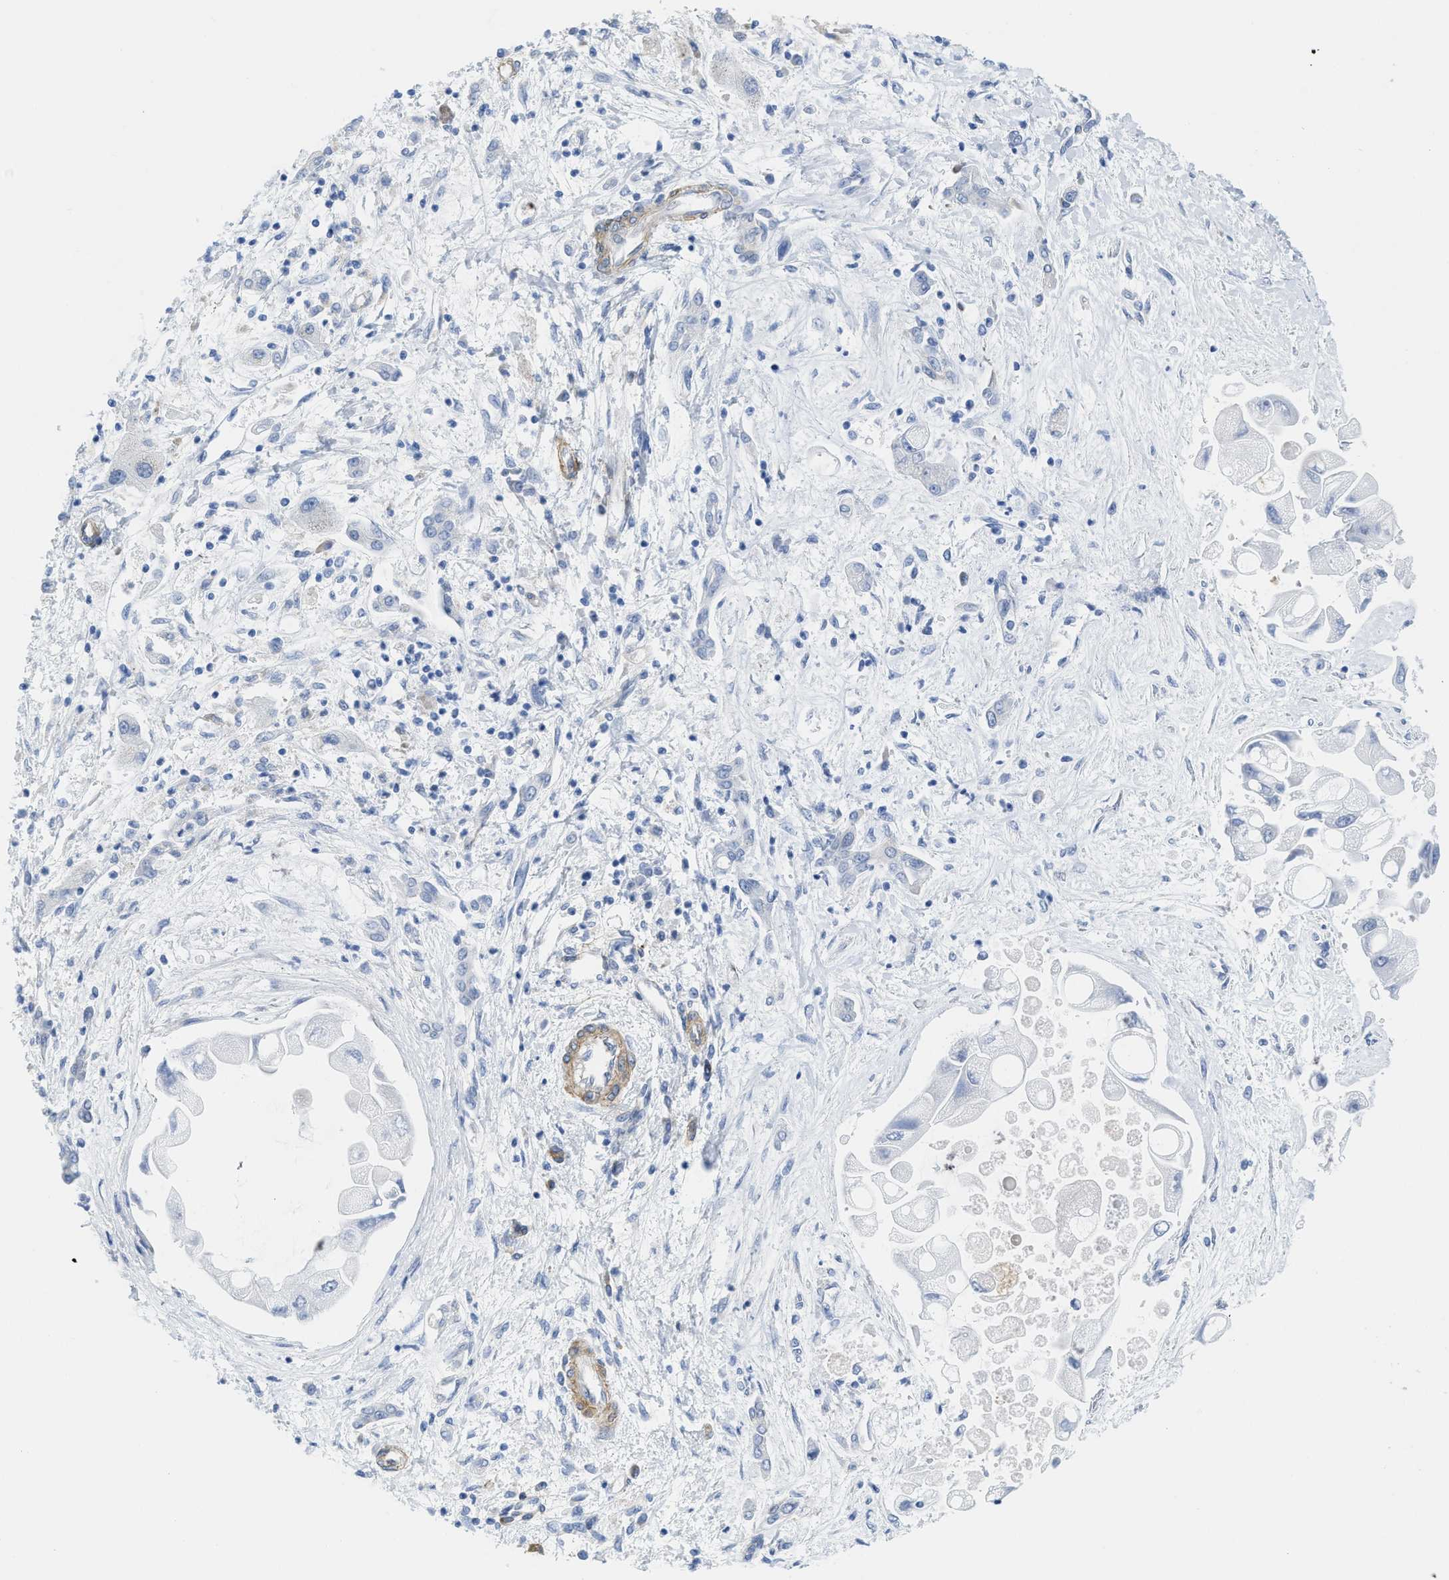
{"staining": {"intensity": "negative", "quantity": "none", "location": "none"}, "tissue": "liver cancer", "cell_type": "Tumor cells", "image_type": "cancer", "snomed": [{"axis": "morphology", "description": "Cholangiocarcinoma"}, {"axis": "topography", "description": "Liver"}], "caption": "The immunohistochemistry (IHC) histopathology image has no significant expression in tumor cells of liver cancer tissue.", "gene": "TUB", "patient": {"sex": "male", "age": 50}}